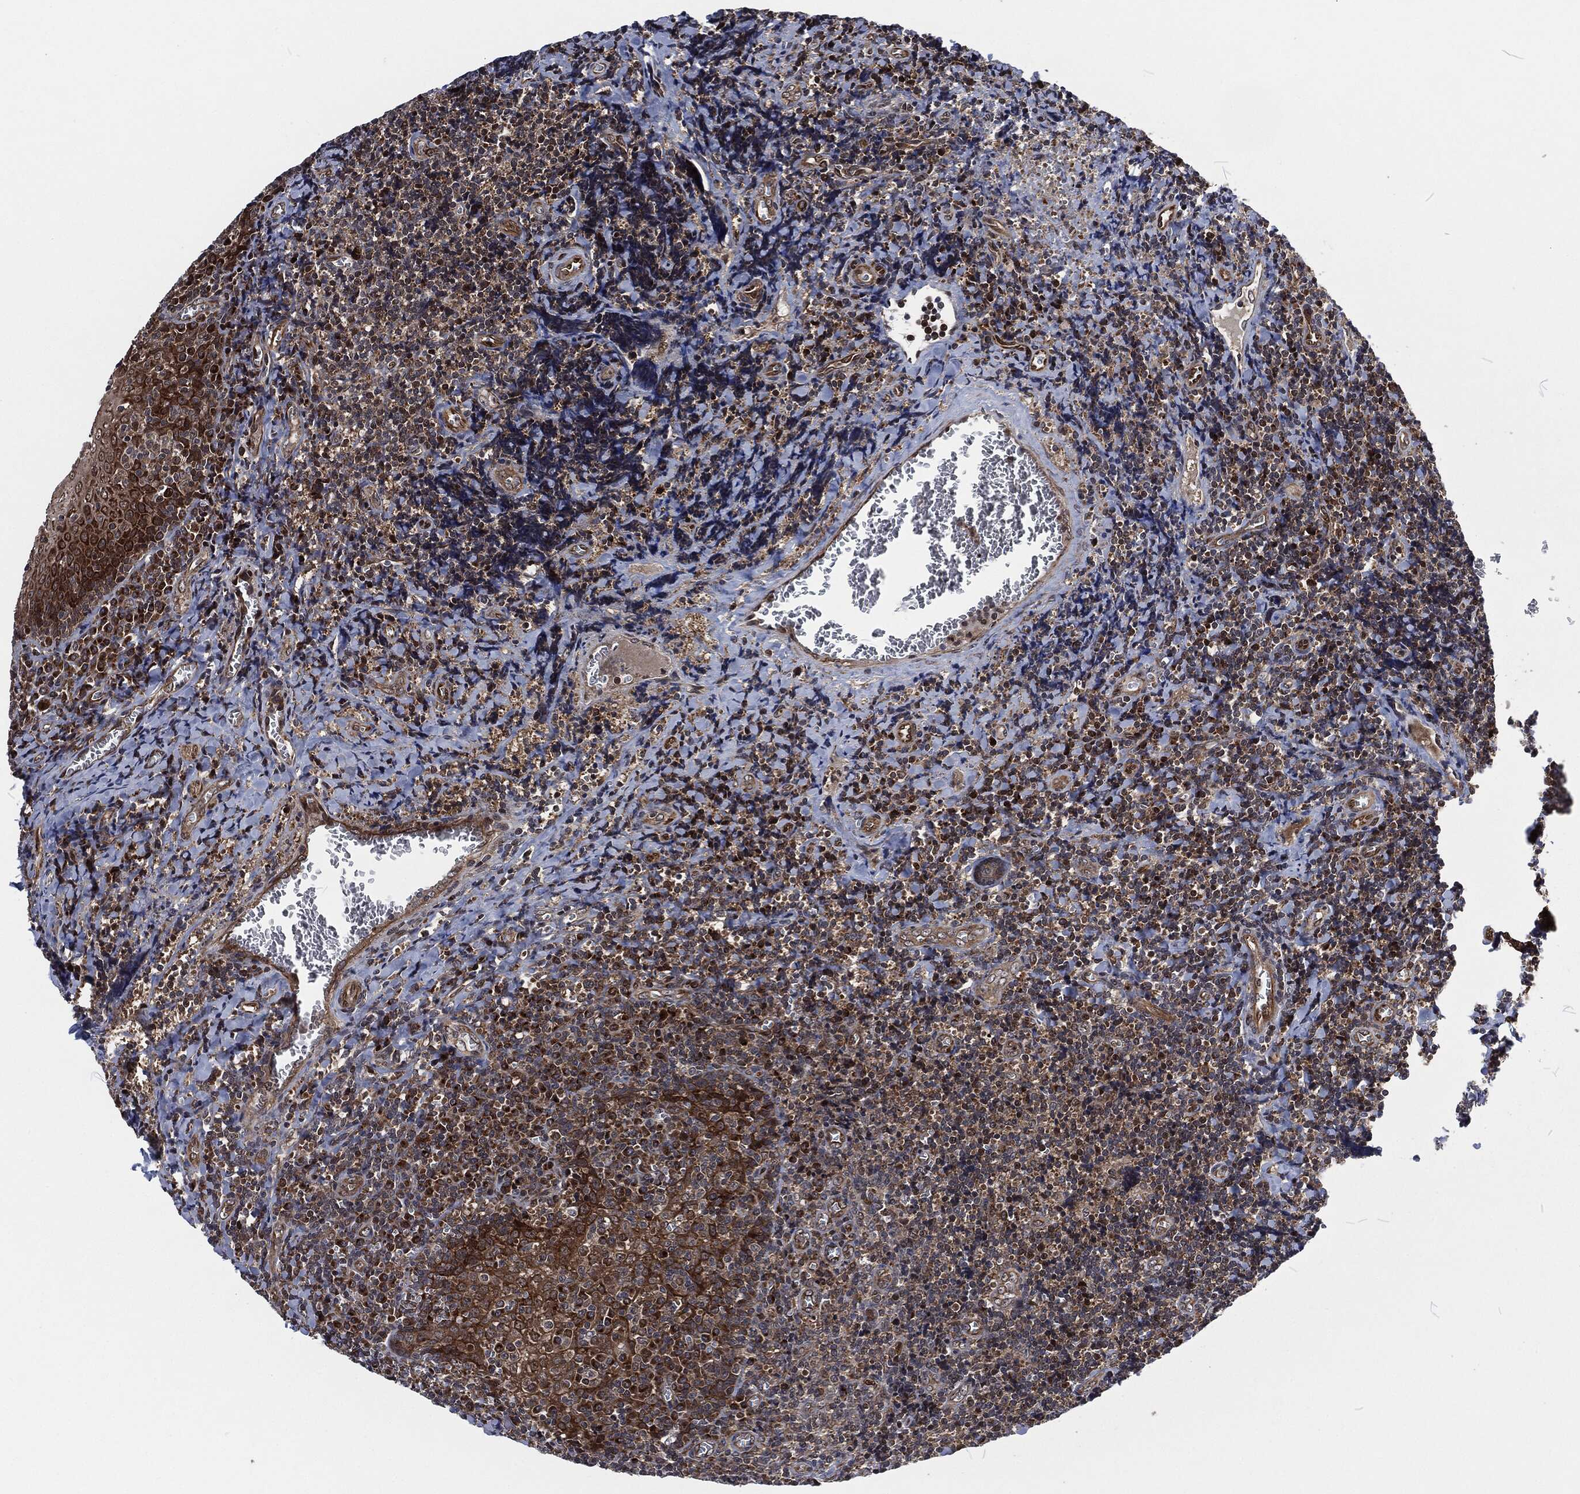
{"staining": {"intensity": "strong", "quantity": "25%-75%", "location": "cytoplasmic/membranous"}, "tissue": "tonsil", "cell_type": "Germinal center cells", "image_type": "normal", "snomed": [{"axis": "morphology", "description": "Normal tissue, NOS"}, {"axis": "morphology", "description": "Inflammation, NOS"}, {"axis": "topography", "description": "Tonsil"}], "caption": "The histopathology image displays immunohistochemical staining of normal tonsil. There is strong cytoplasmic/membranous staining is appreciated in approximately 25%-75% of germinal center cells.", "gene": "CMPK2", "patient": {"sex": "female", "age": 31}}